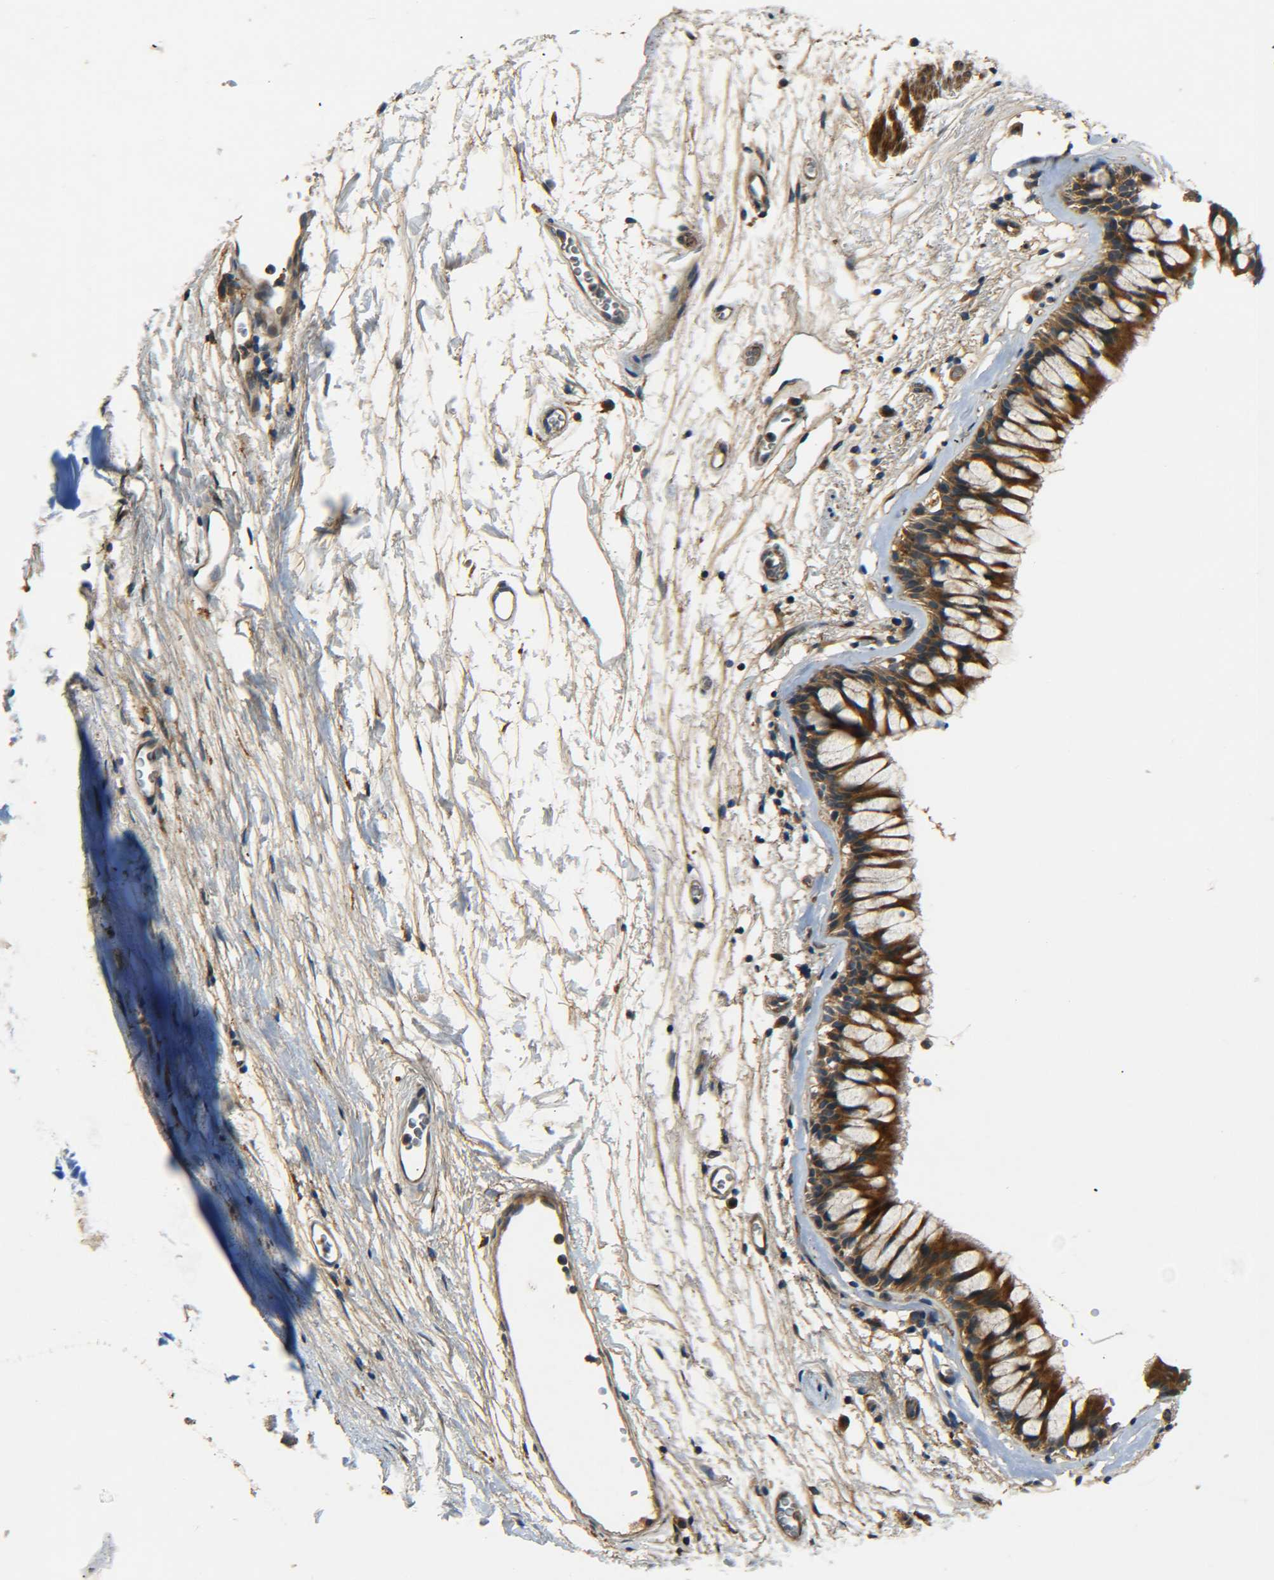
{"staining": {"intensity": "strong", "quantity": ">75%", "location": "cytoplasmic/membranous"}, "tissue": "bronchus", "cell_type": "Respiratory epithelial cells", "image_type": "normal", "snomed": [{"axis": "morphology", "description": "Normal tissue, NOS"}, {"axis": "topography", "description": "Cartilage tissue"}, {"axis": "topography", "description": "Bronchus"}], "caption": "Bronchus stained with immunohistochemistry reveals strong cytoplasmic/membranous staining in approximately >75% of respiratory epithelial cells.", "gene": "LRCH3", "patient": {"sex": "female", "age": 53}}